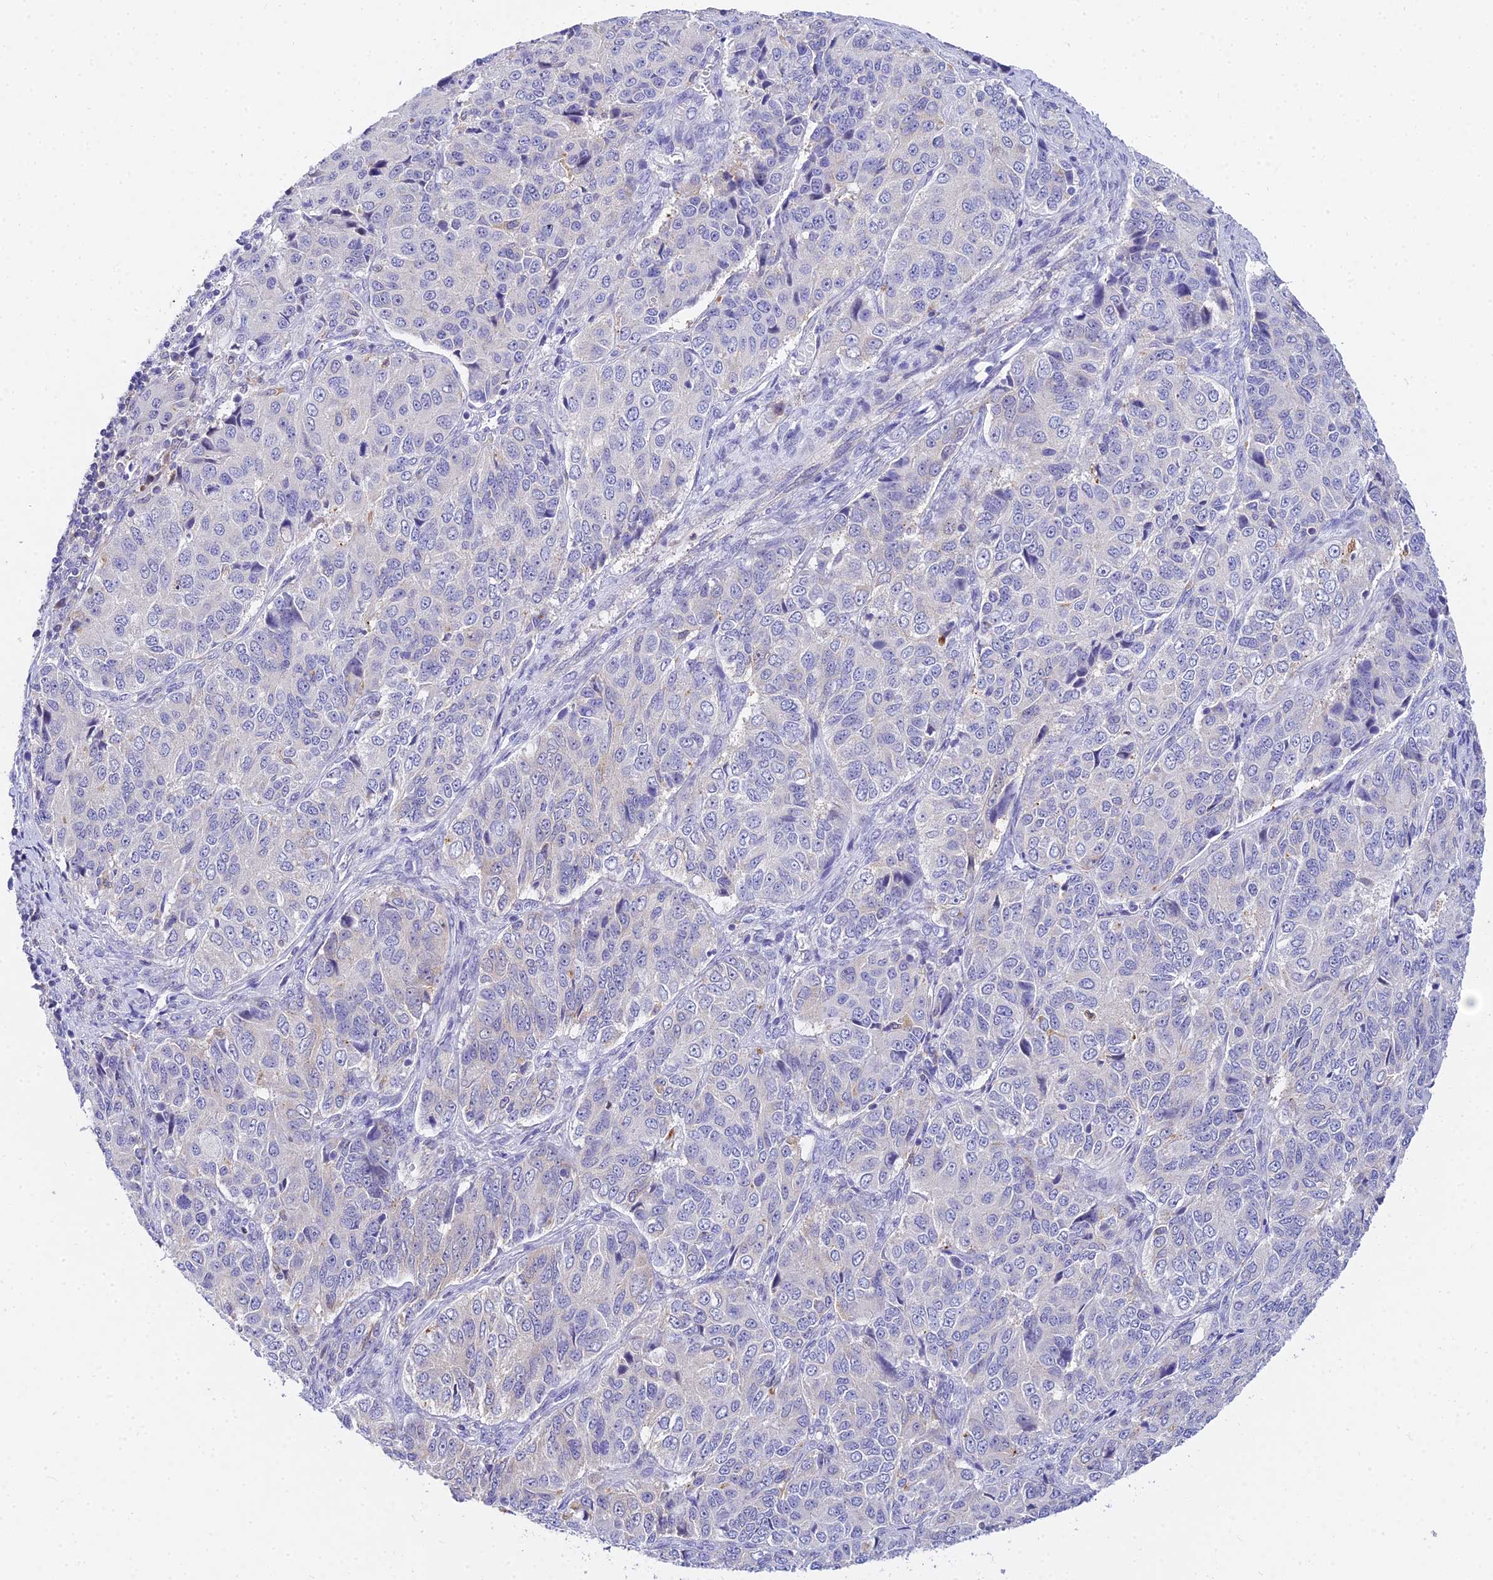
{"staining": {"intensity": "negative", "quantity": "none", "location": "none"}, "tissue": "ovarian cancer", "cell_type": "Tumor cells", "image_type": "cancer", "snomed": [{"axis": "morphology", "description": "Carcinoma, endometroid"}, {"axis": "topography", "description": "Ovary"}], "caption": "A high-resolution photomicrograph shows IHC staining of ovarian cancer, which shows no significant staining in tumor cells.", "gene": "ARL8B", "patient": {"sex": "female", "age": 51}}